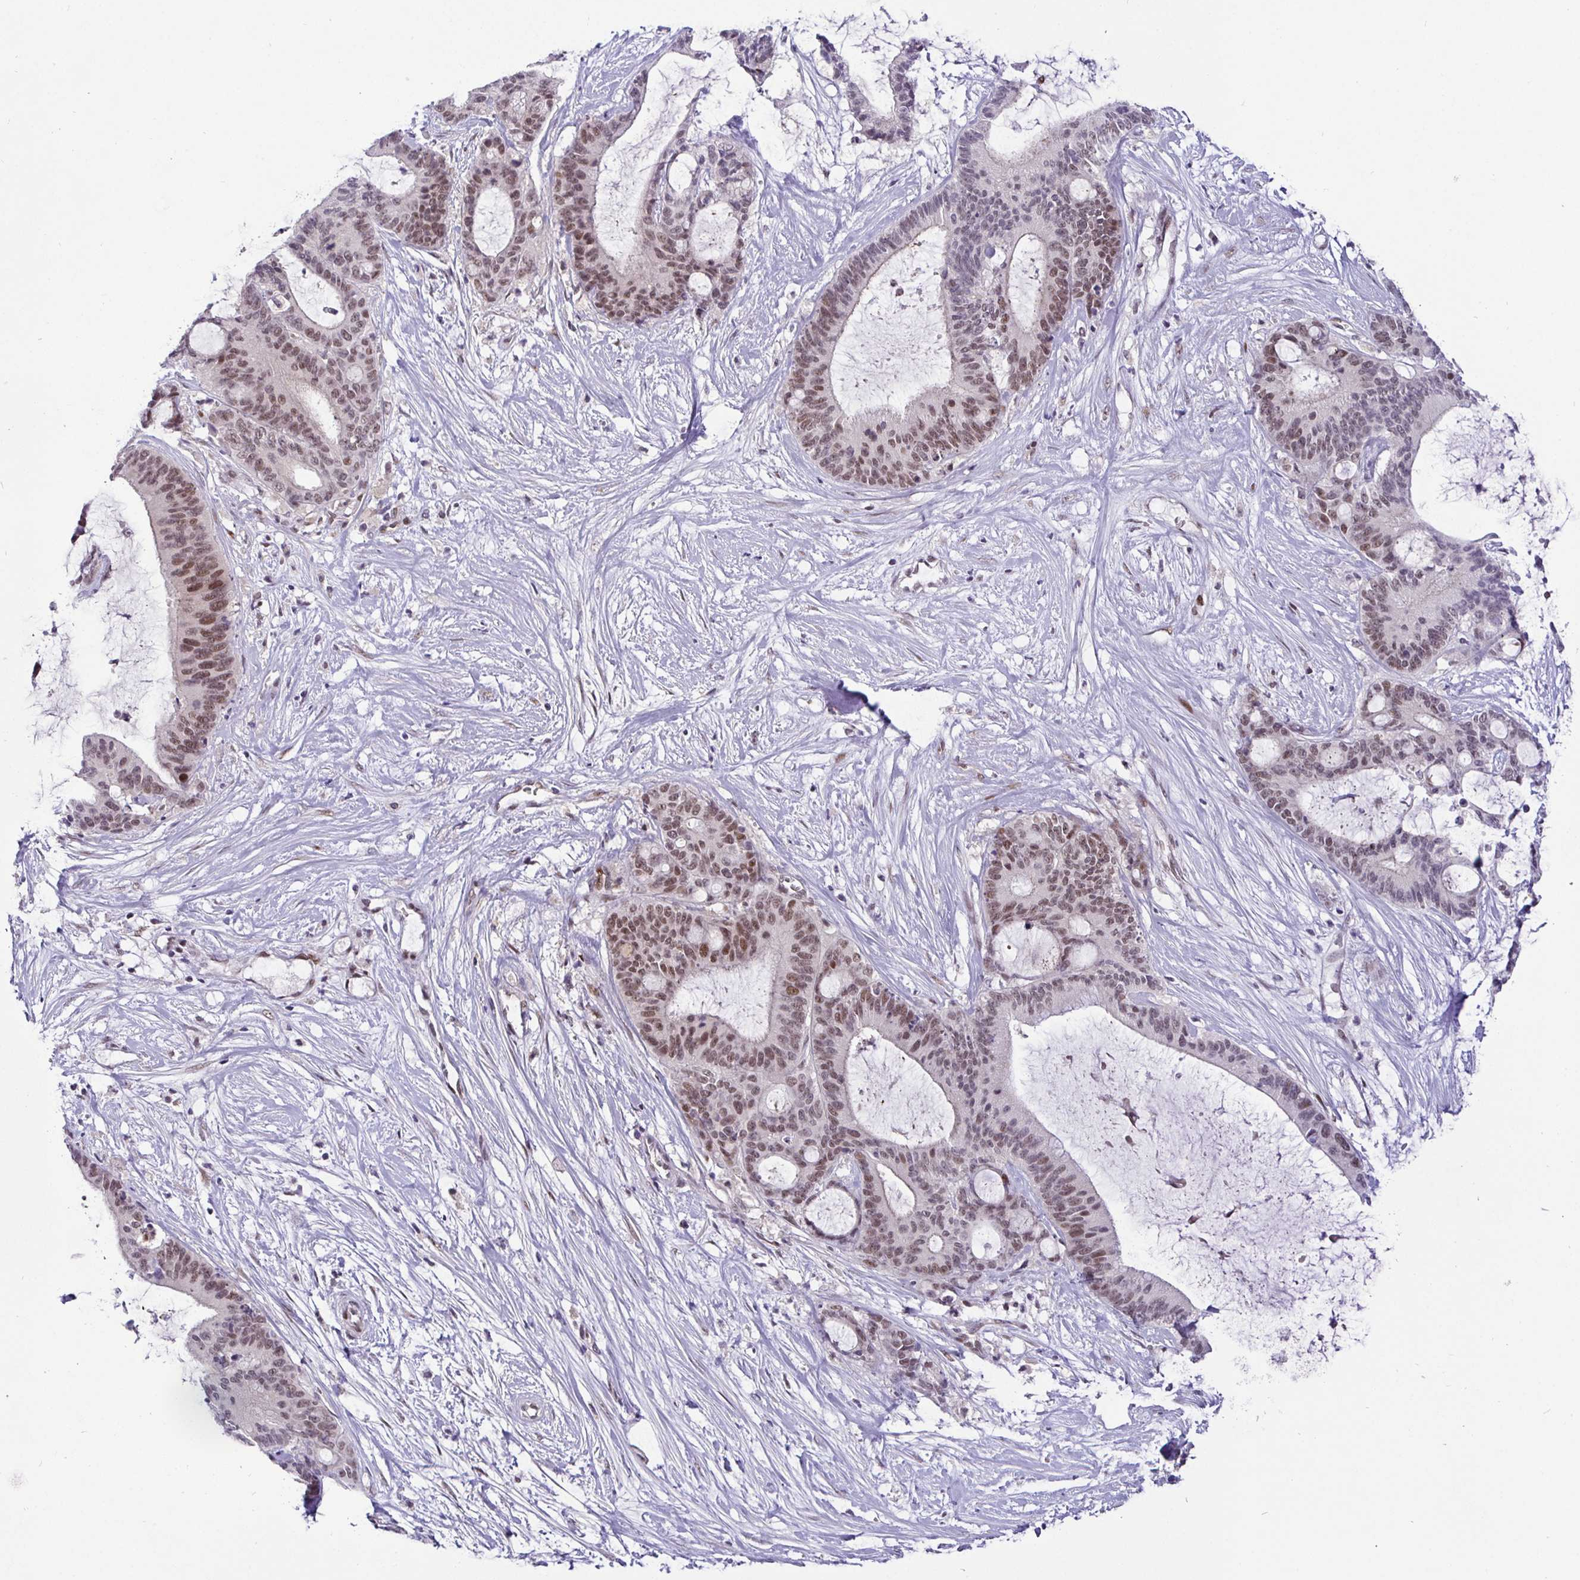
{"staining": {"intensity": "moderate", "quantity": ">75%", "location": "nuclear"}, "tissue": "liver cancer", "cell_type": "Tumor cells", "image_type": "cancer", "snomed": [{"axis": "morphology", "description": "Normal tissue, NOS"}, {"axis": "morphology", "description": "Cholangiocarcinoma"}, {"axis": "topography", "description": "Liver"}, {"axis": "topography", "description": "Peripheral nerve tissue"}], "caption": "A histopathology image of liver cancer (cholangiocarcinoma) stained for a protein reveals moderate nuclear brown staining in tumor cells.", "gene": "NUP188", "patient": {"sex": "female", "age": 73}}